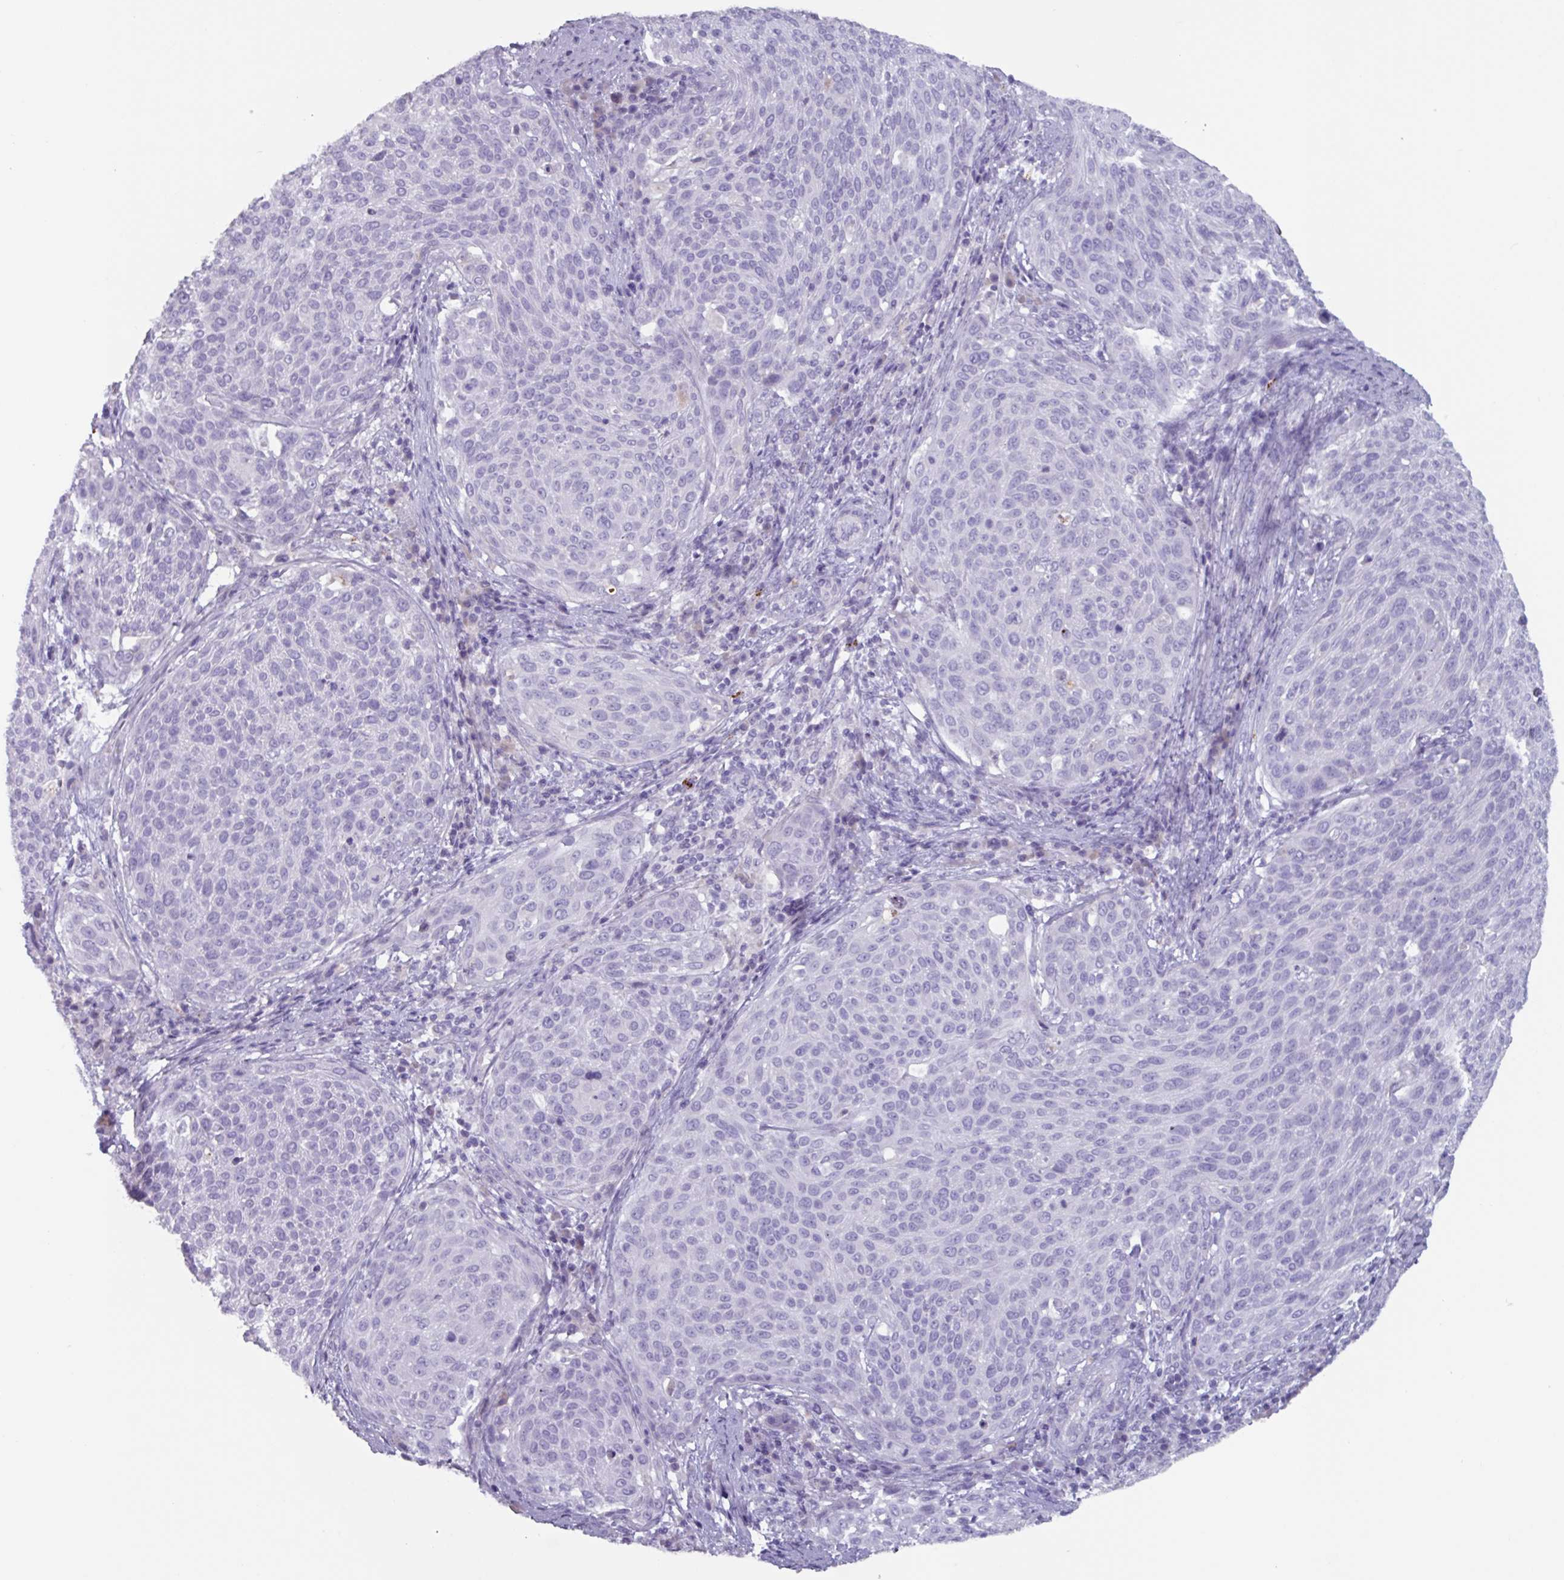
{"staining": {"intensity": "negative", "quantity": "none", "location": "none"}, "tissue": "cervical cancer", "cell_type": "Tumor cells", "image_type": "cancer", "snomed": [{"axis": "morphology", "description": "Squamous cell carcinoma, NOS"}, {"axis": "topography", "description": "Cervix"}], "caption": "IHC image of human cervical cancer stained for a protein (brown), which demonstrates no positivity in tumor cells.", "gene": "OR2T10", "patient": {"sex": "female", "age": 31}}